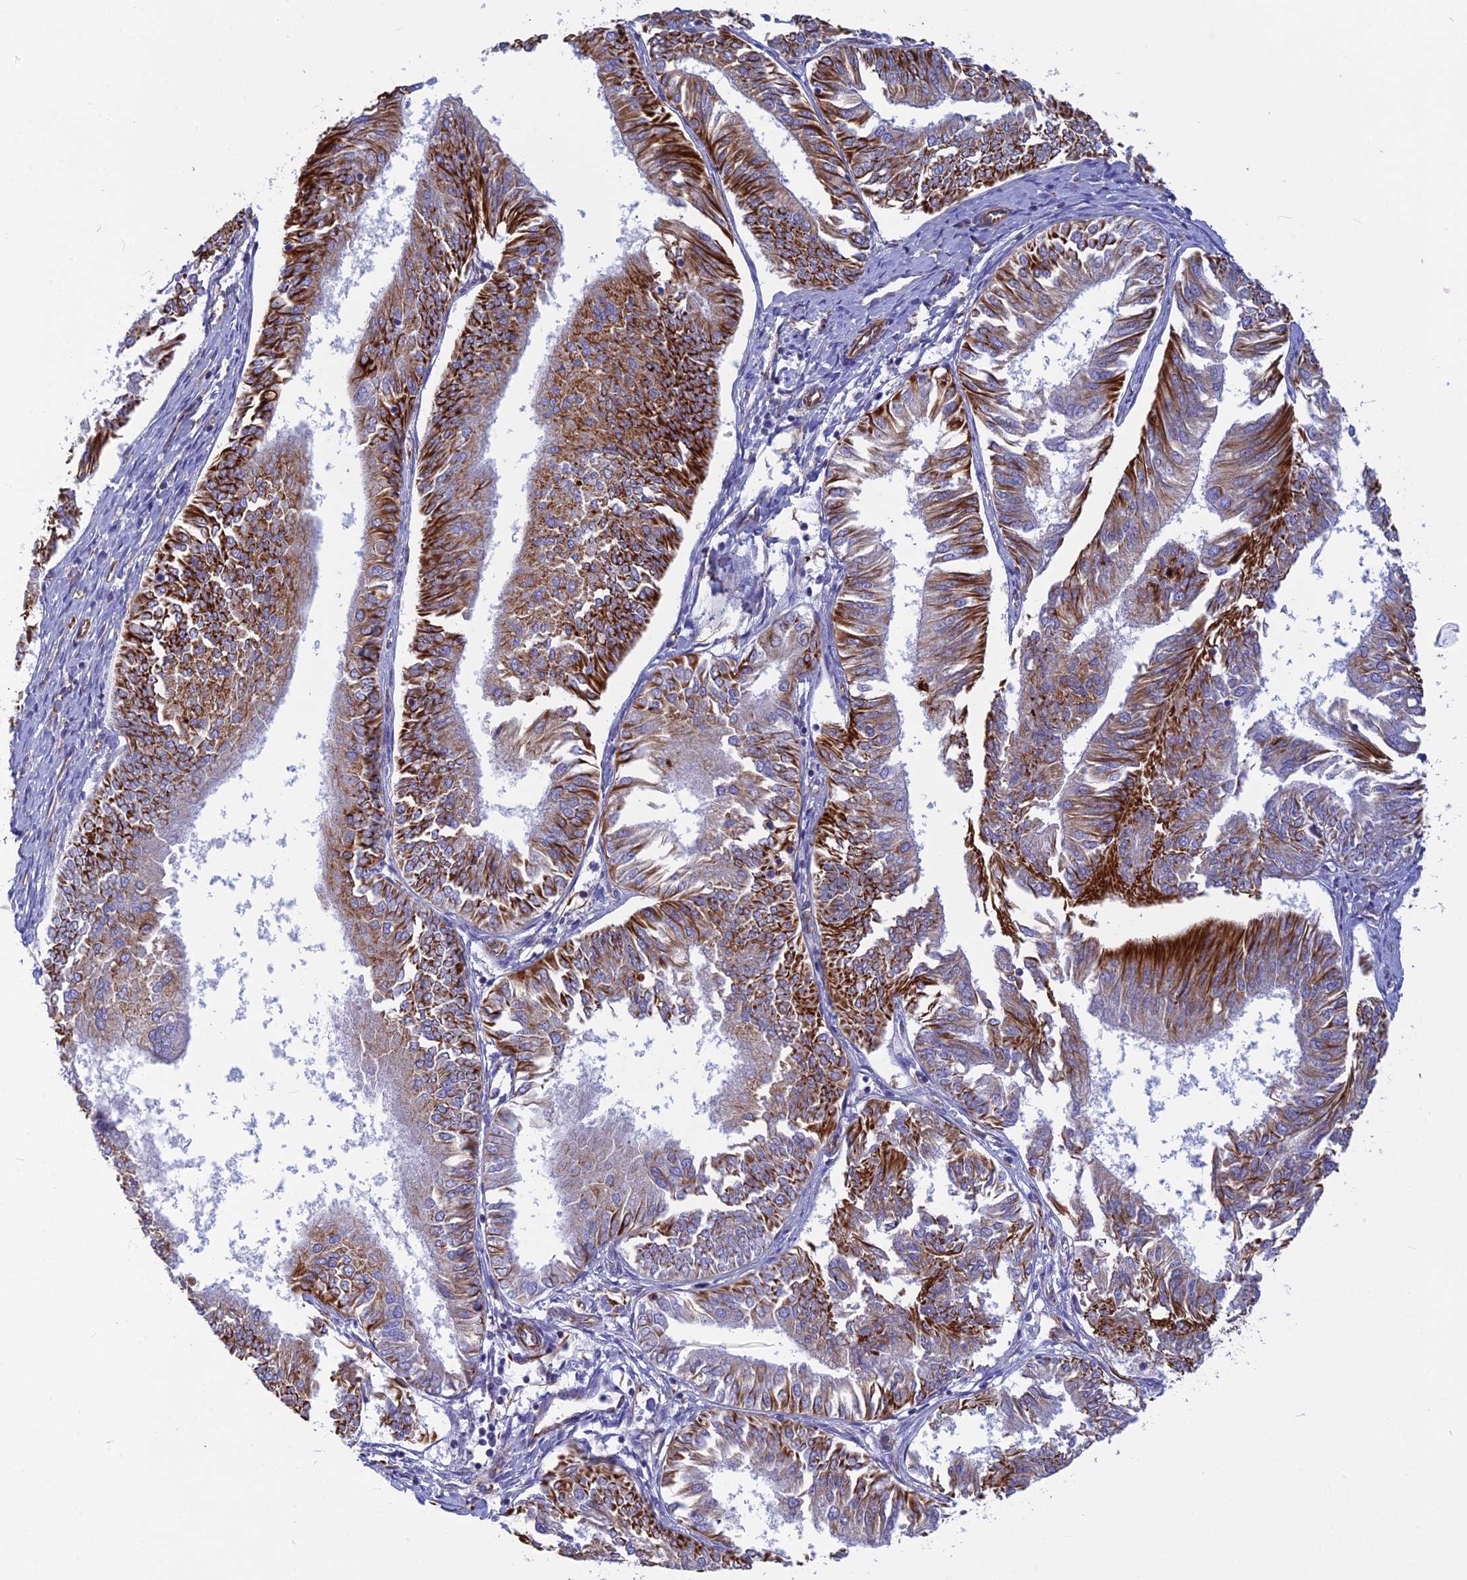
{"staining": {"intensity": "strong", "quantity": ">75%", "location": "cytoplasmic/membranous"}, "tissue": "endometrial cancer", "cell_type": "Tumor cells", "image_type": "cancer", "snomed": [{"axis": "morphology", "description": "Adenocarcinoma, NOS"}, {"axis": "topography", "description": "Endometrium"}], "caption": "This is an image of immunohistochemistry (IHC) staining of endometrial cancer (adenocarcinoma), which shows strong positivity in the cytoplasmic/membranous of tumor cells.", "gene": "FBXL20", "patient": {"sex": "female", "age": 58}}